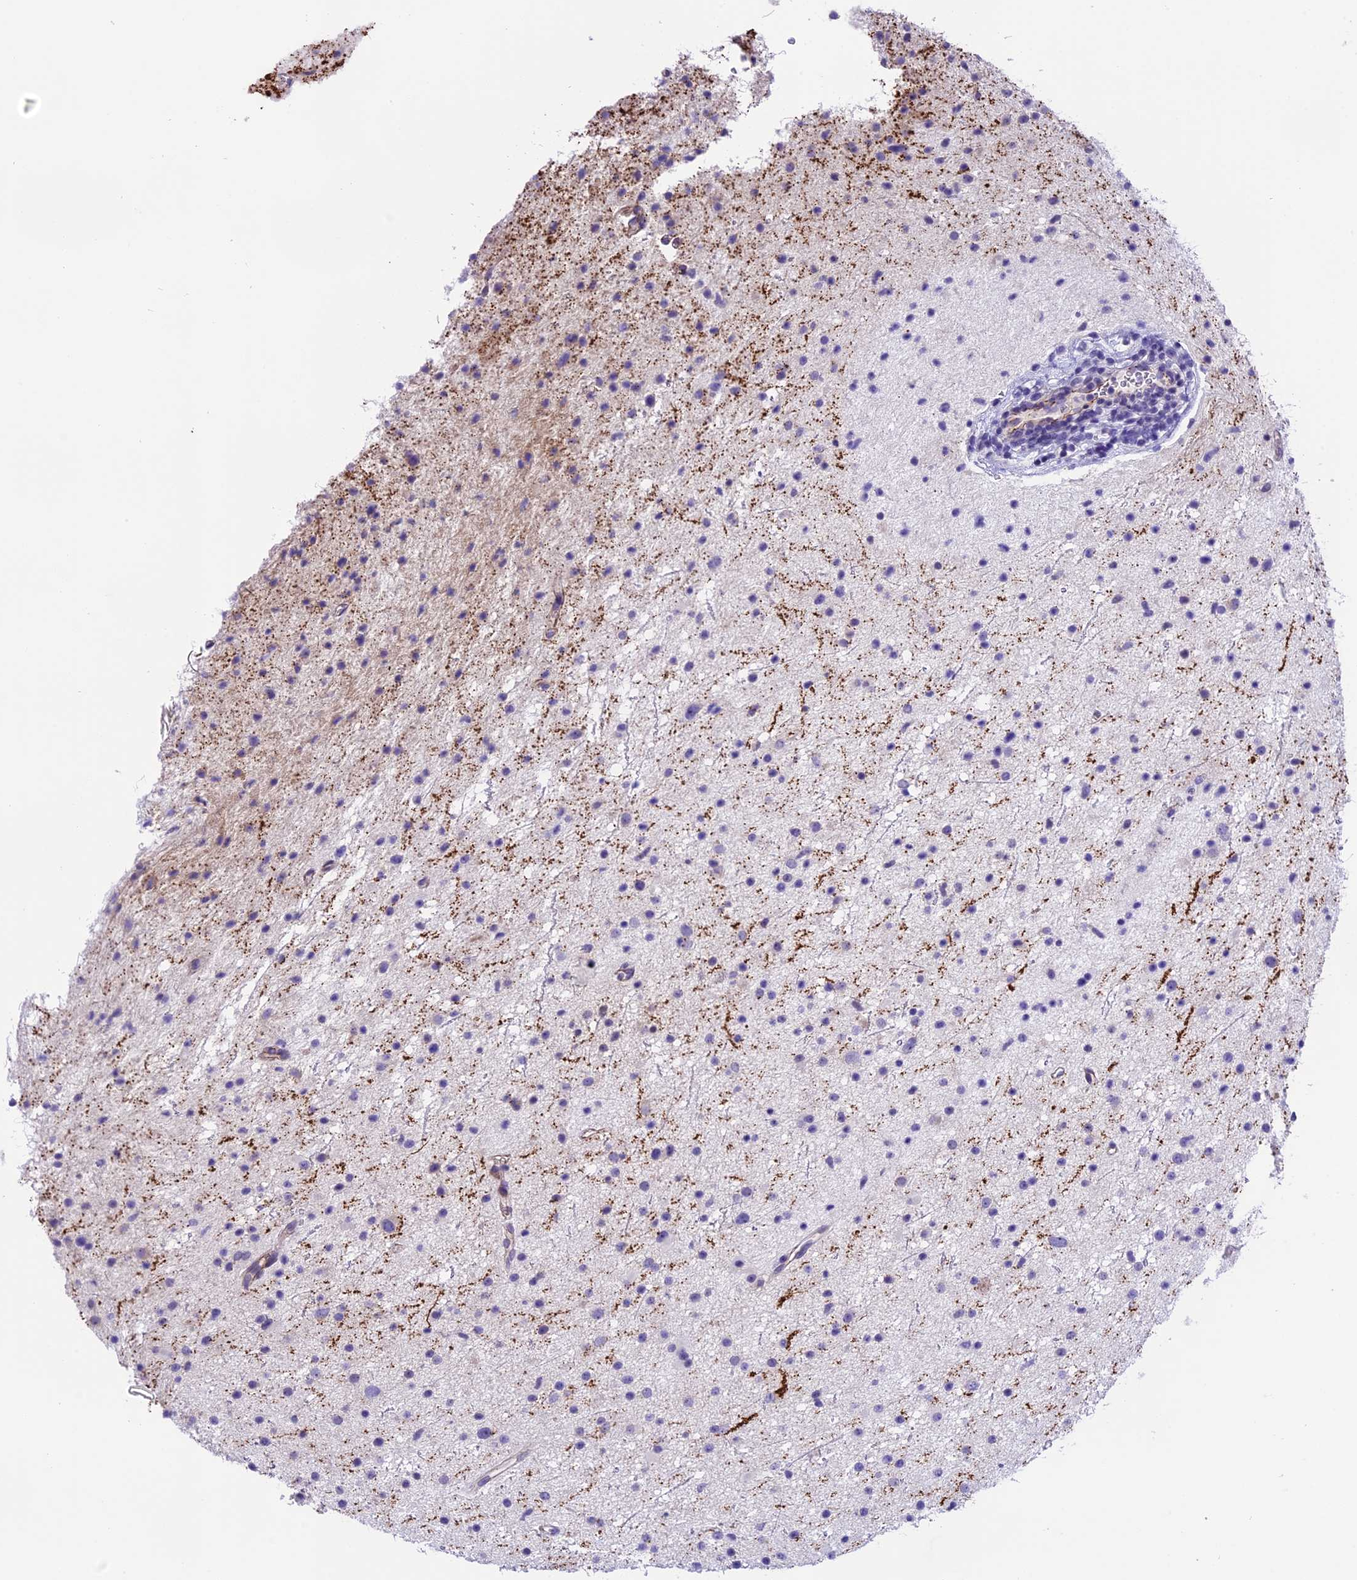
{"staining": {"intensity": "negative", "quantity": "none", "location": "none"}, "tissue": "glioma", "cell_type": "Tumor cells", "image_type": "cancer", "snomed": [{"axis": "morphology", "description": "Glioma, malignant, Low grade"}, {"axis": "topography", "description": "Cerebral cortex"}], "caption": "High power microscopy micrograph of an immunohistochemistry micrograph of malignant glioma (low-grade), revealing no significant positivity in tumor cells.", "gene": "PRR15", "patient": {"sex": "female", "age": 39}}